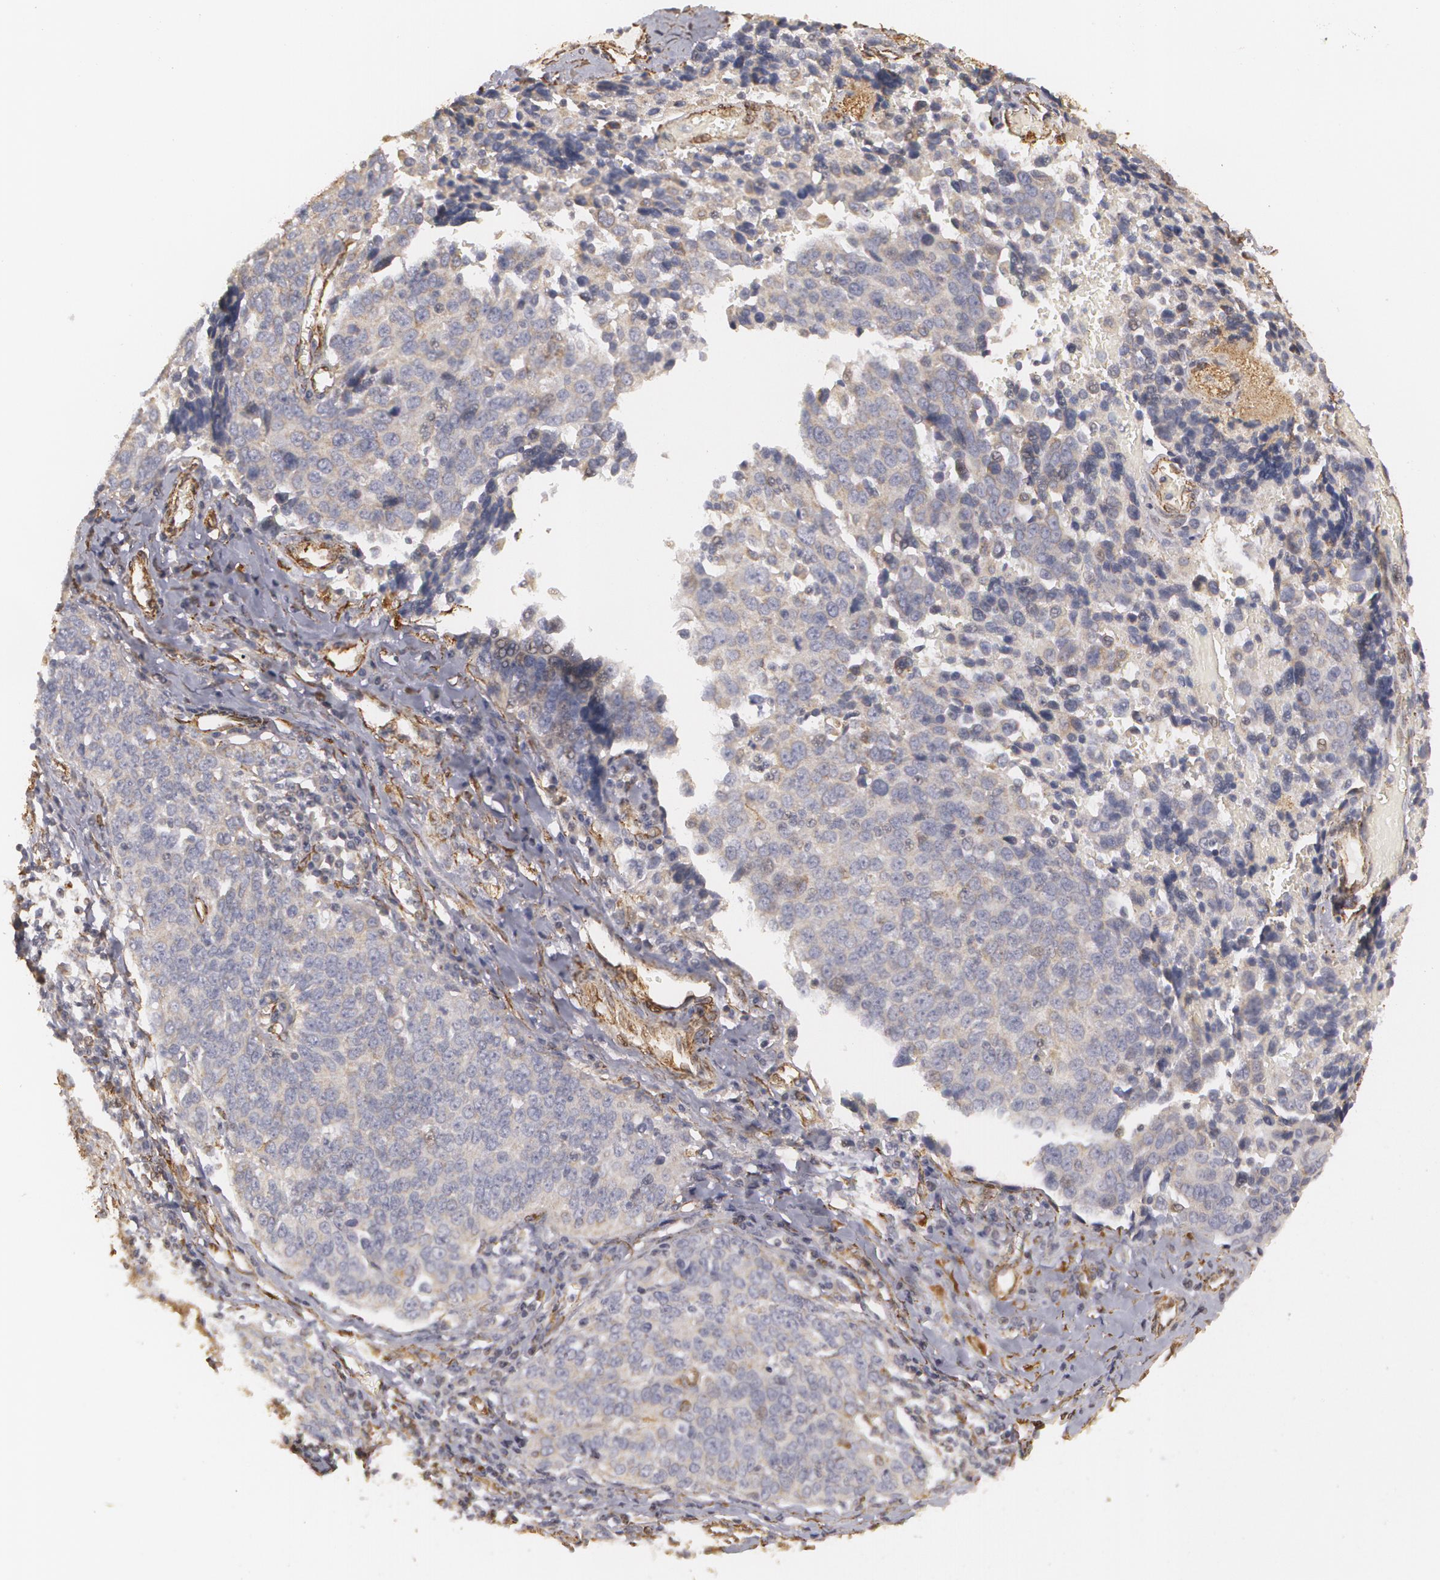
{"staining": {"intensity": "moderate", "quantity": "25%-75%", "location": "cytoplasmic/membranous"}, "tissue": "ovarian cancer", "cell_type": "Tumor cells", "image_type": "cancer", "snomed": [{"axis": "morphology", "description": "Carcinoma, endometroid"}, {"axis": "topography", "description": "Ovary"}], "caption": "A brown stain labels moderate cytoplasmic/membranous expression of a protein in ovarian cancer (endometroid carcinoma) tumor cells.", "gene": "CYB5R3", "patient": {"sex": "female", "age": 75}}